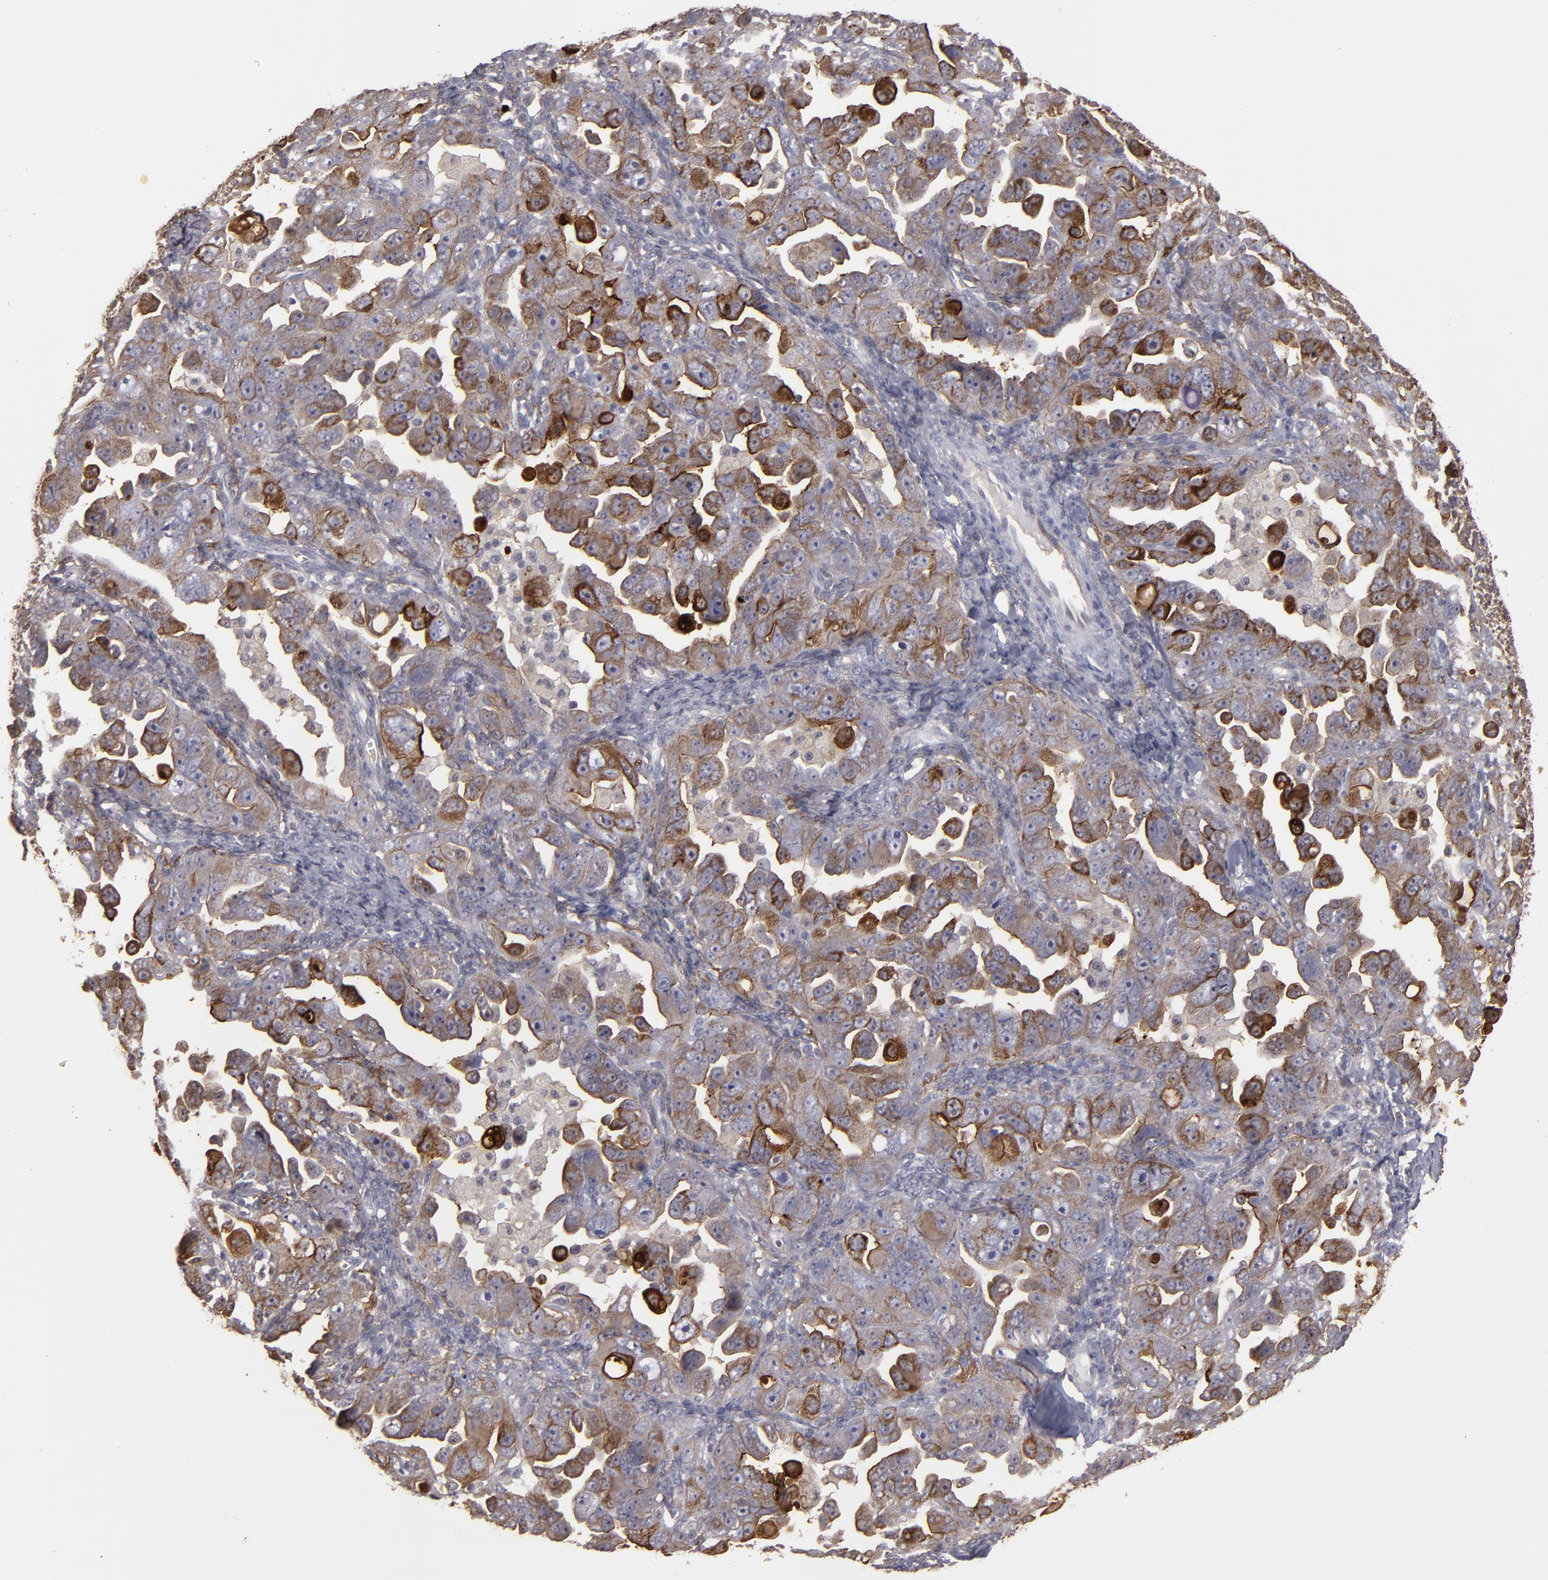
{"staining": {"intensity": "strong", "quantity": "25%-75%", "location": "cytoplasmic/membranous"}, "tissue": "ovarian cancer", "cell_type": "Tumor cells", "image_type": "cancer", "snomed": [{"axis": "morphology", "description": "Cystadenocarcinoma, serous, NOS"}, {"axis": "topography", "description": "Ovary"}], "caption": "Immunohistochemistry (IHC) of human serous cystadenocarcinoma (ovarian) reveals high levels of strong cytoplasmic/membranous expression in about 25%-75% of tumor cells.", "gene": "CD55", "patient": {"sex": "female", "age": 66}}